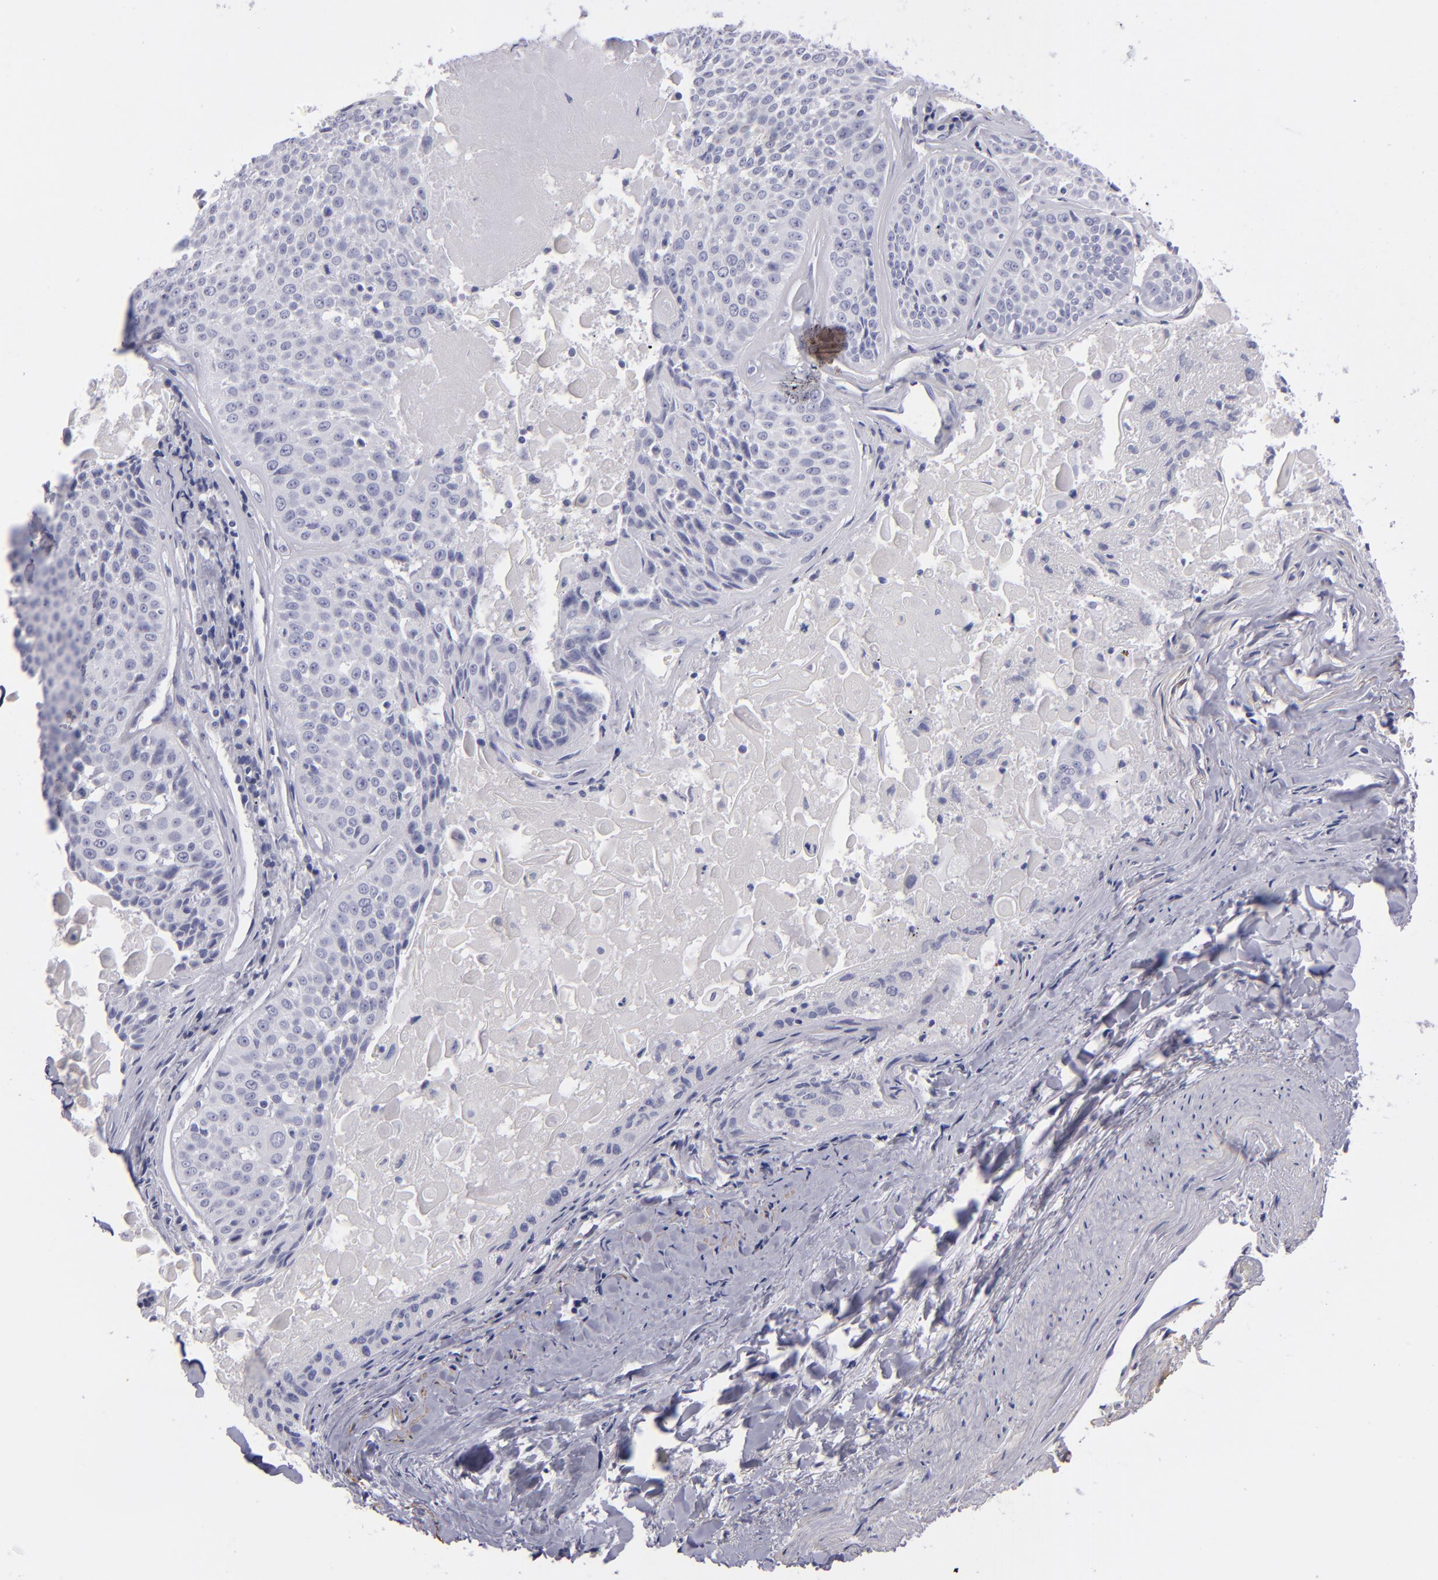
{"staining": {"intensity": "negative", "quantity": "none", "location": "none"}, "tissue": "lung cancer", "cell_type": "Tumor cells", "image_type": "cancer", "snomed": [{"axis": "morphology", "description": "Adenocarcinoma, NOS"}, {"axis": "topography", "description": "Lung"}], "caption": "An immunohistochemistry (IHC) micrograph of lung cancer (adenocarcinoma) is shown. There is no staining in tumor cells of lung cancer (adenocarcinoma).", "gene": "MYH11", "patient": {"sex": "male", "age": 60}}